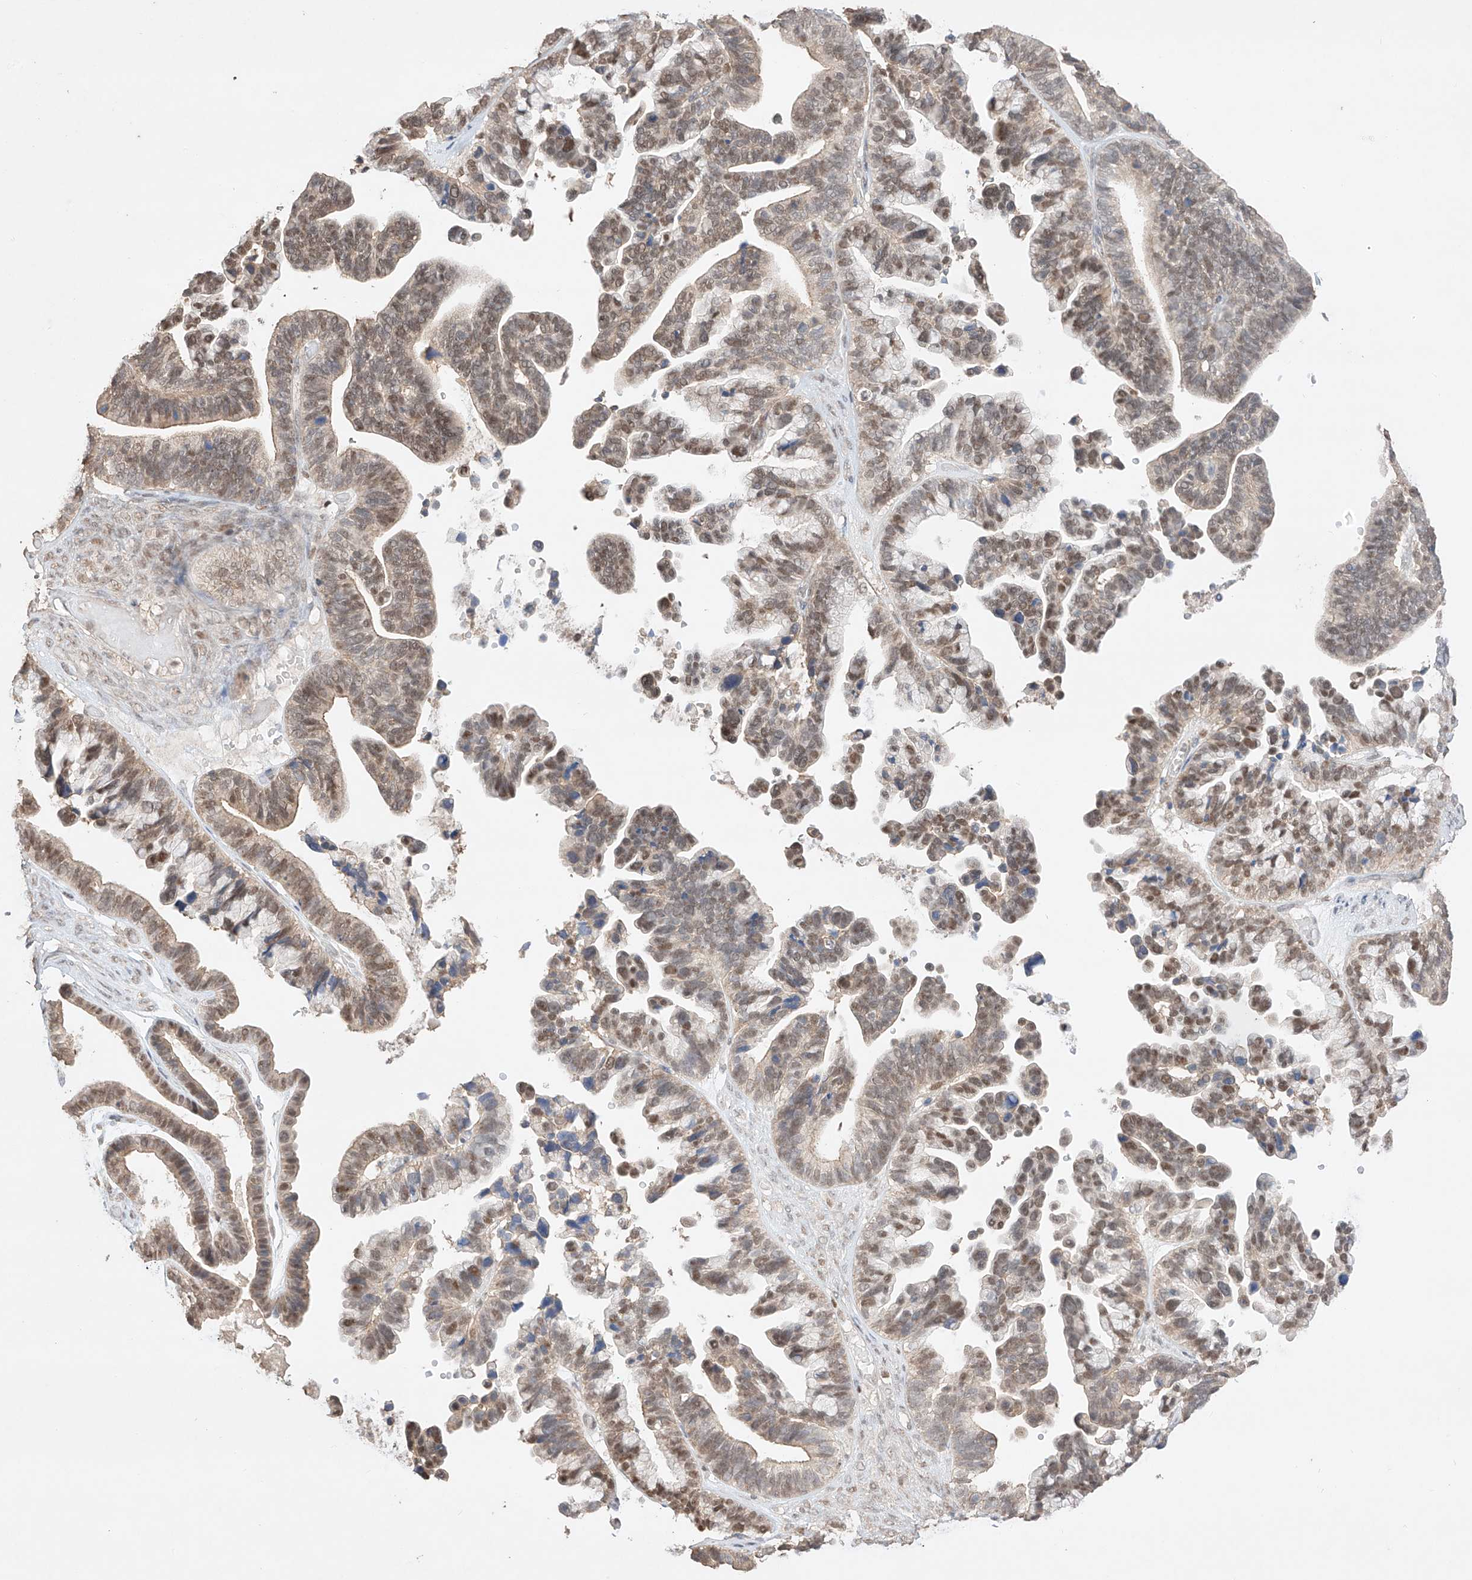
{"staining": {"intensity": "moderate", "quantity": ">75%", "location": "nuclear"}, "tissue": "ovarian cancer", "cell_type": "Tumor cells", "image_type": "cancer", "snomed": [{"axis": "morphology", "description": "Cystadenocarcinoma, serous, NOS"}, {"axis": "topography", "description": "Ovary"}], "caption": "Tumor cells display medium levels of moderate nuclear expression in approximately >75% of cells in ovarian cancer (serous cystadenocarcinoma).", "gene": "APIP", "patient": {"sex": "female", "age": 56}}